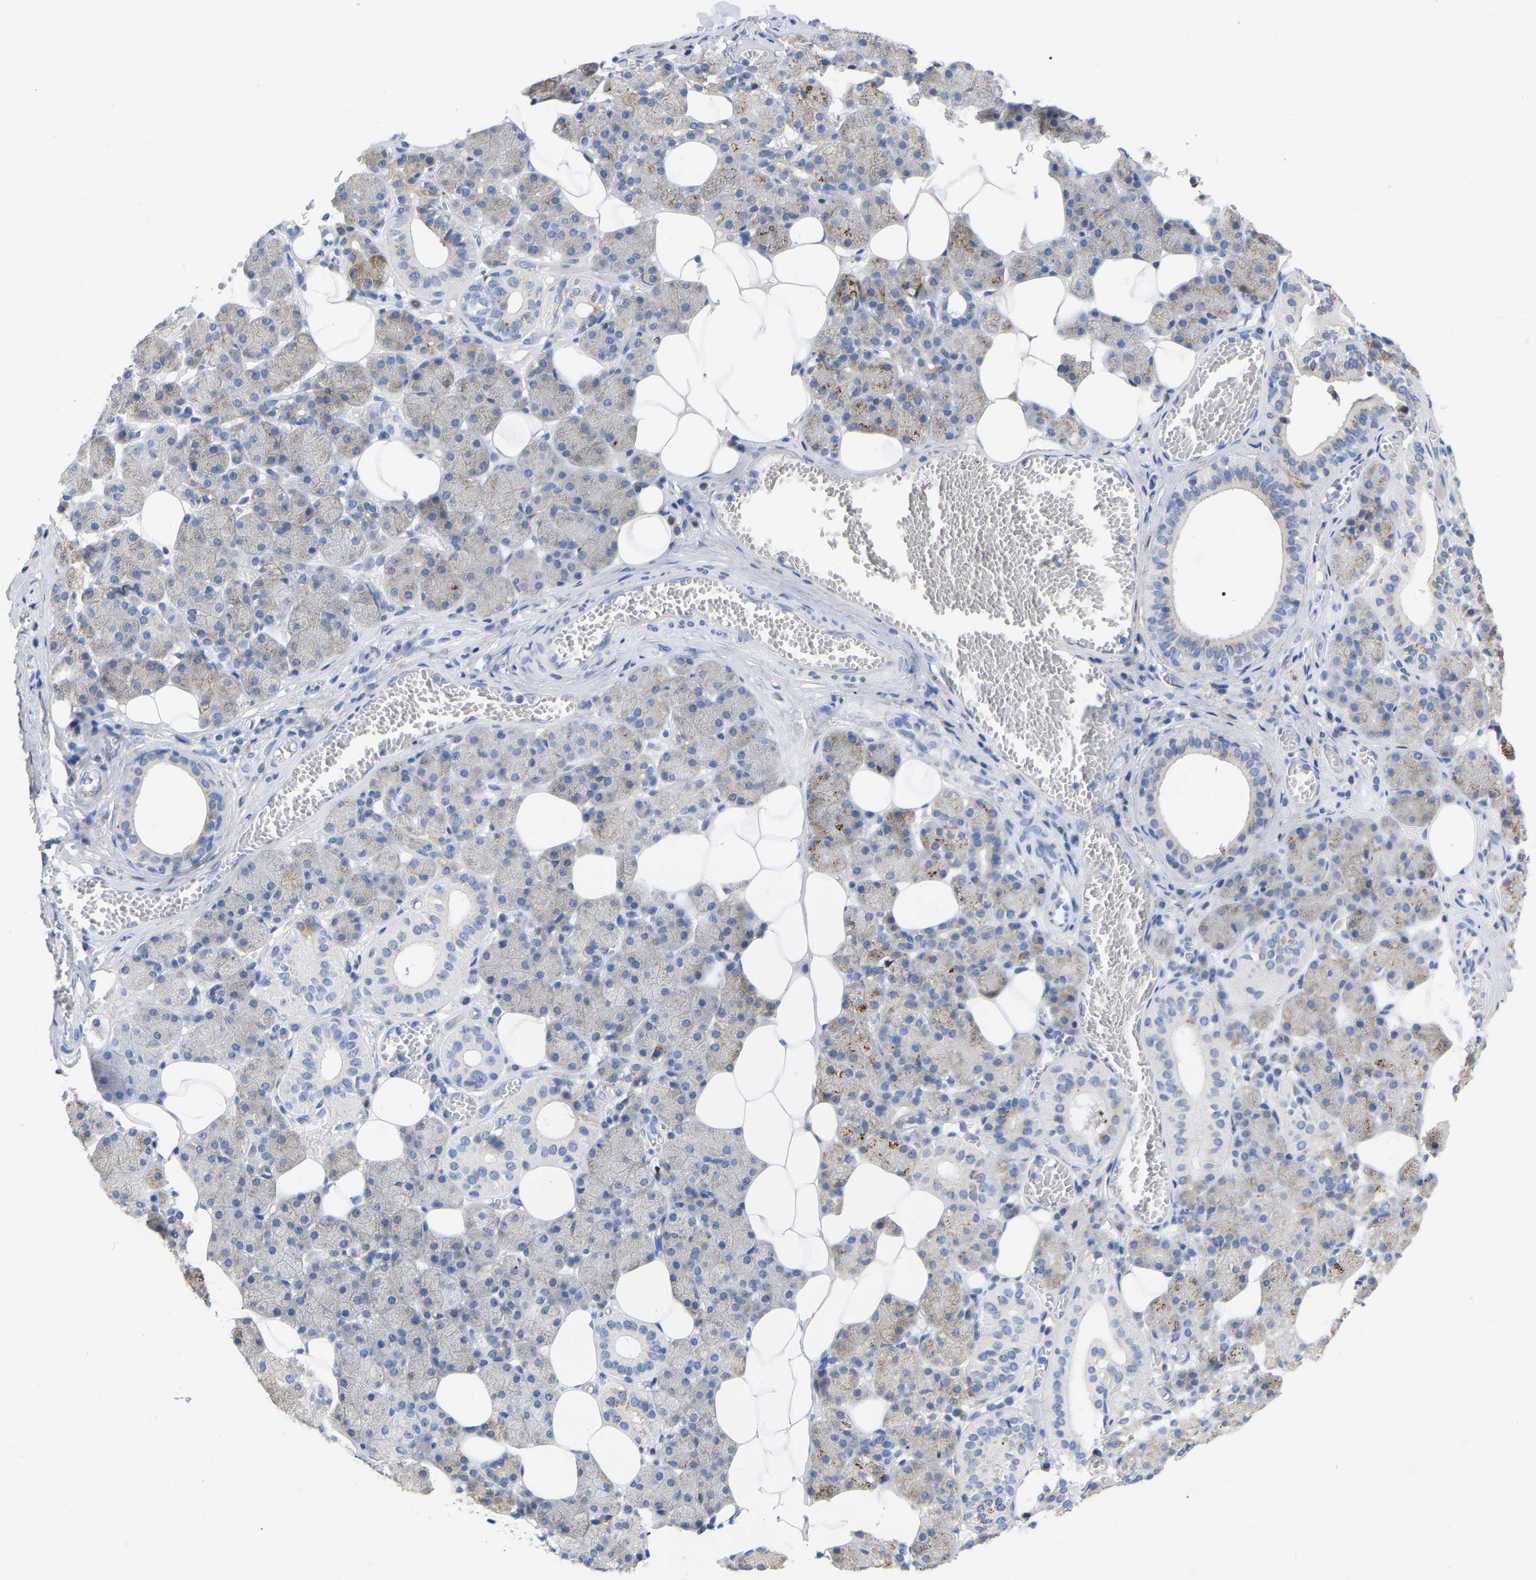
{"staining": {"intensity": "moderate", "quantity": "25%-75%", "location": "cytoplasmic/membranous"}, "tissue": "salivary gland", "cell_type": "Glandular cells", "image_type": "normal", "snomed": [{"axis": "morphology", "description": "Normal tissue, NOS"}, {"axis": "topography", "description": "Salivary gland"}], "caption": "IHC staining of normal salivary gland, which displays medium levels of moderate cytoplasmic/membranous staining in about 25%-75% of glandular cells indicating moderate cytoplasmic/membranous protein expression. The staining was performed using DAB (brown) for protein detection and nuclei were counterstained in hematoxylin (blue).", "gene": "STRIP2", "patient": {"sex": "female", "age": 33}}